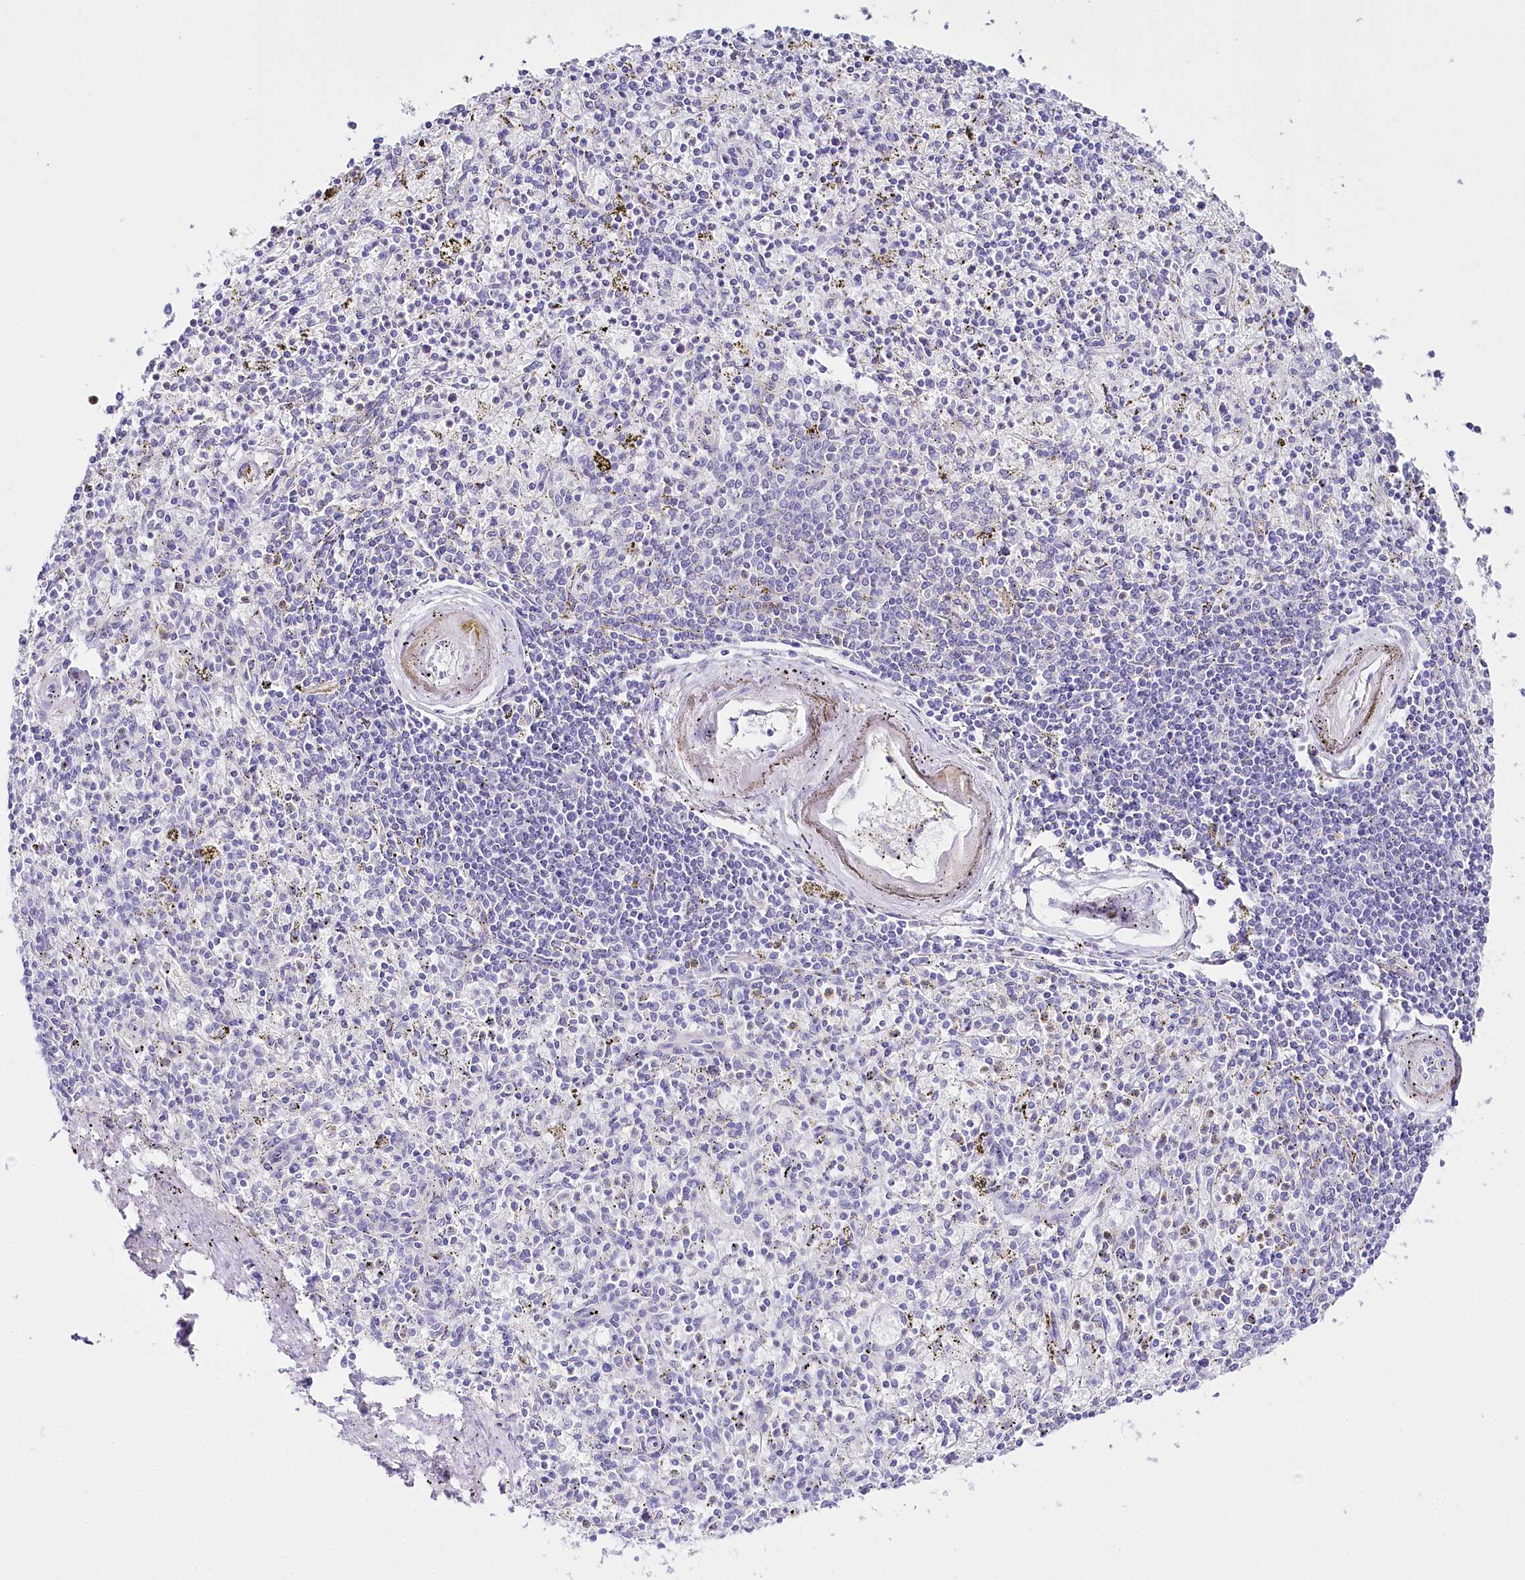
{"staining": {"intensity": "negative", "quantity": "none", "location": "none"}, "tissue": "spleen", "cell_type": "Cells in red pulp", "image_type": "normal", "snomed": [{"axis": "morphology", "description": "Normal tissue, NOS"}, {"axis": "topography", "description": "Spleen"}], "caption": "An immunohistochemistry photomicrograph of benign spleen is shown. There is no staining in cells in red pulp of spleen. (DAB (3,3'-diaminobenzidine) IHC visualized using brightfield microscopy, high magnification).", "gene": "CSN3", "patient": {"sex": "male", "age": 72}}